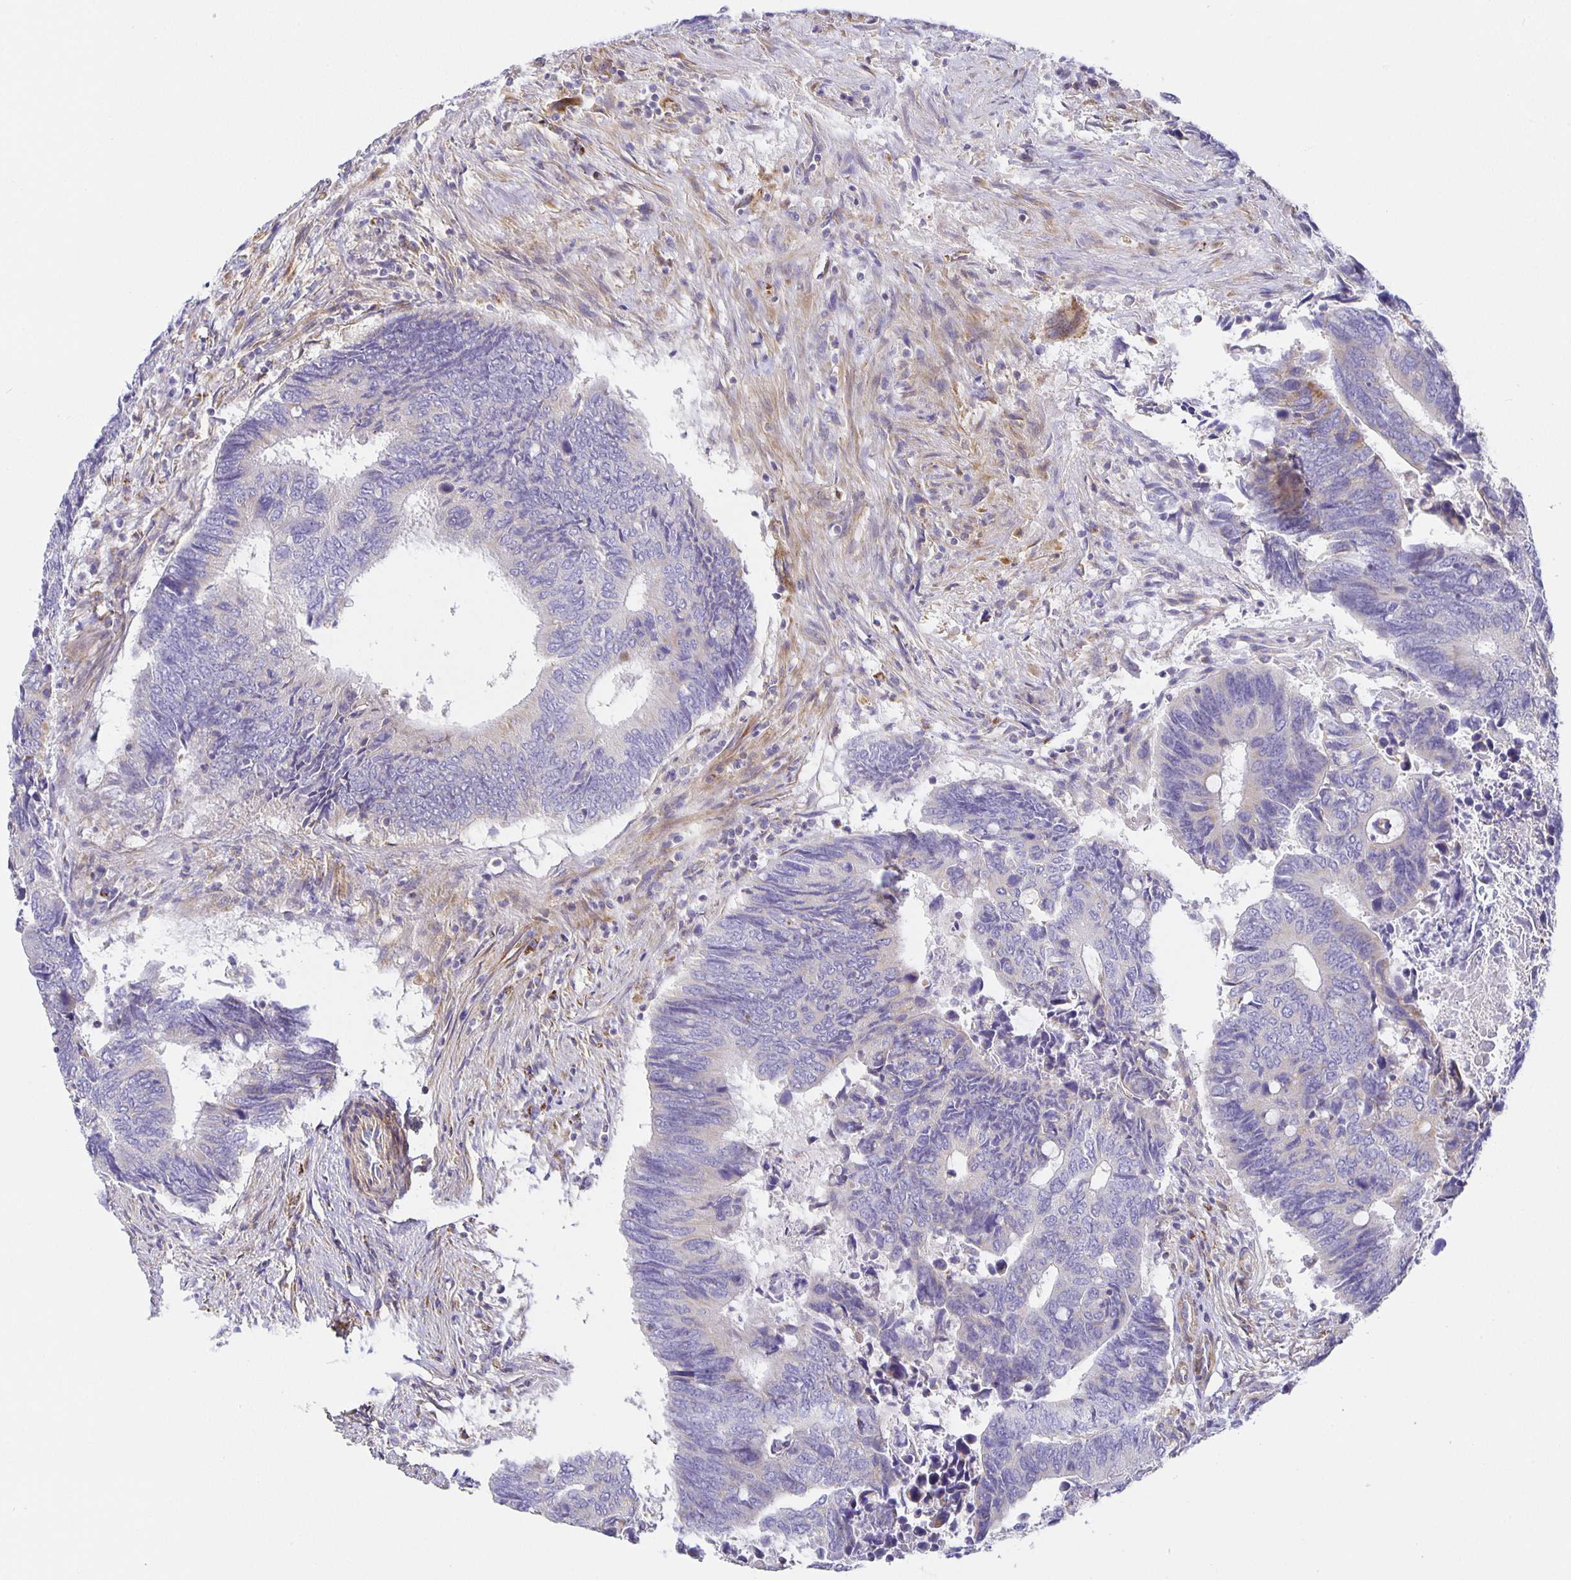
{"staining": {"intensity": "negative", "quantity": "none", "location": "none"}, "tissue": "colorectal cancer", "cell_type": "Tumor cells", "image_type": "cancer", "snomed": [{"axis": "morphology", "description": "Adenocarcinoma, NOS"}, {"axis": "topography", "description": "Colon"}], "caption": "This is an IHC photomicrograph of human colorectal adenocarcinoma. There is no staining in tumor cells.", "gene": "FLRT3", "patient": {"sex": "male", "age": 87}}